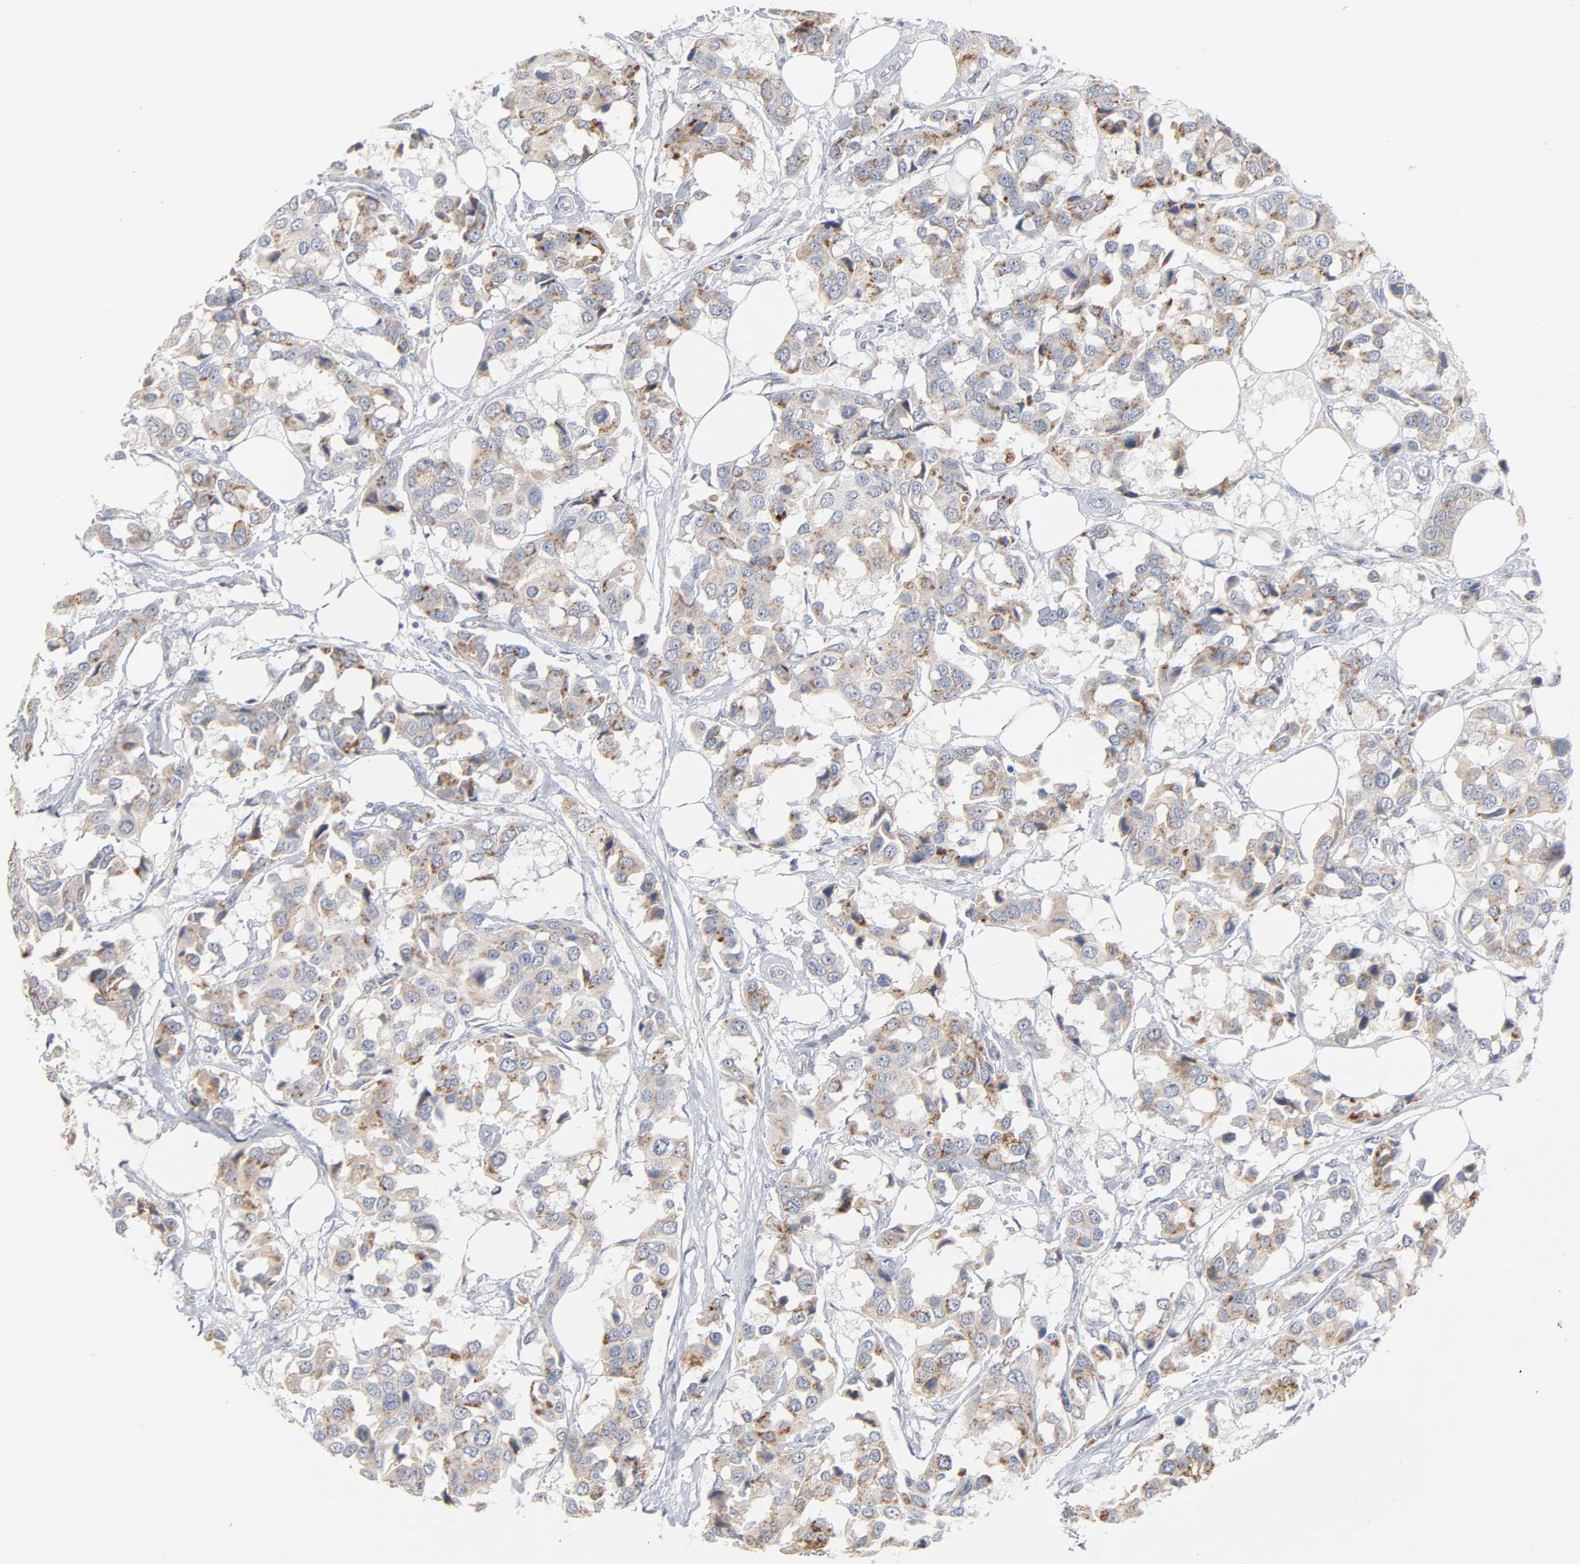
{"staining": {"intensity": "moderate", "quantity": ">75%", "location": "cytoplasmic/membranous"}, "tissue": "breast cancer", "cell_type": "Tumor cells", "image_type": "cancer", "snomed": [{"axis": "morphology", "description": "Duct carcinoma"}, {"axis": "topography", "description": "Breast"}], "caption": "Approximately >75% of tumor cells in human breast infiltrating ductal carcinoma exhibit moderate cytoplasmic/membranous protein expression as visualized by brown immunohistochemical staining.", "gene": "AK7", "patient": {"sex": "female", "age": 80}}